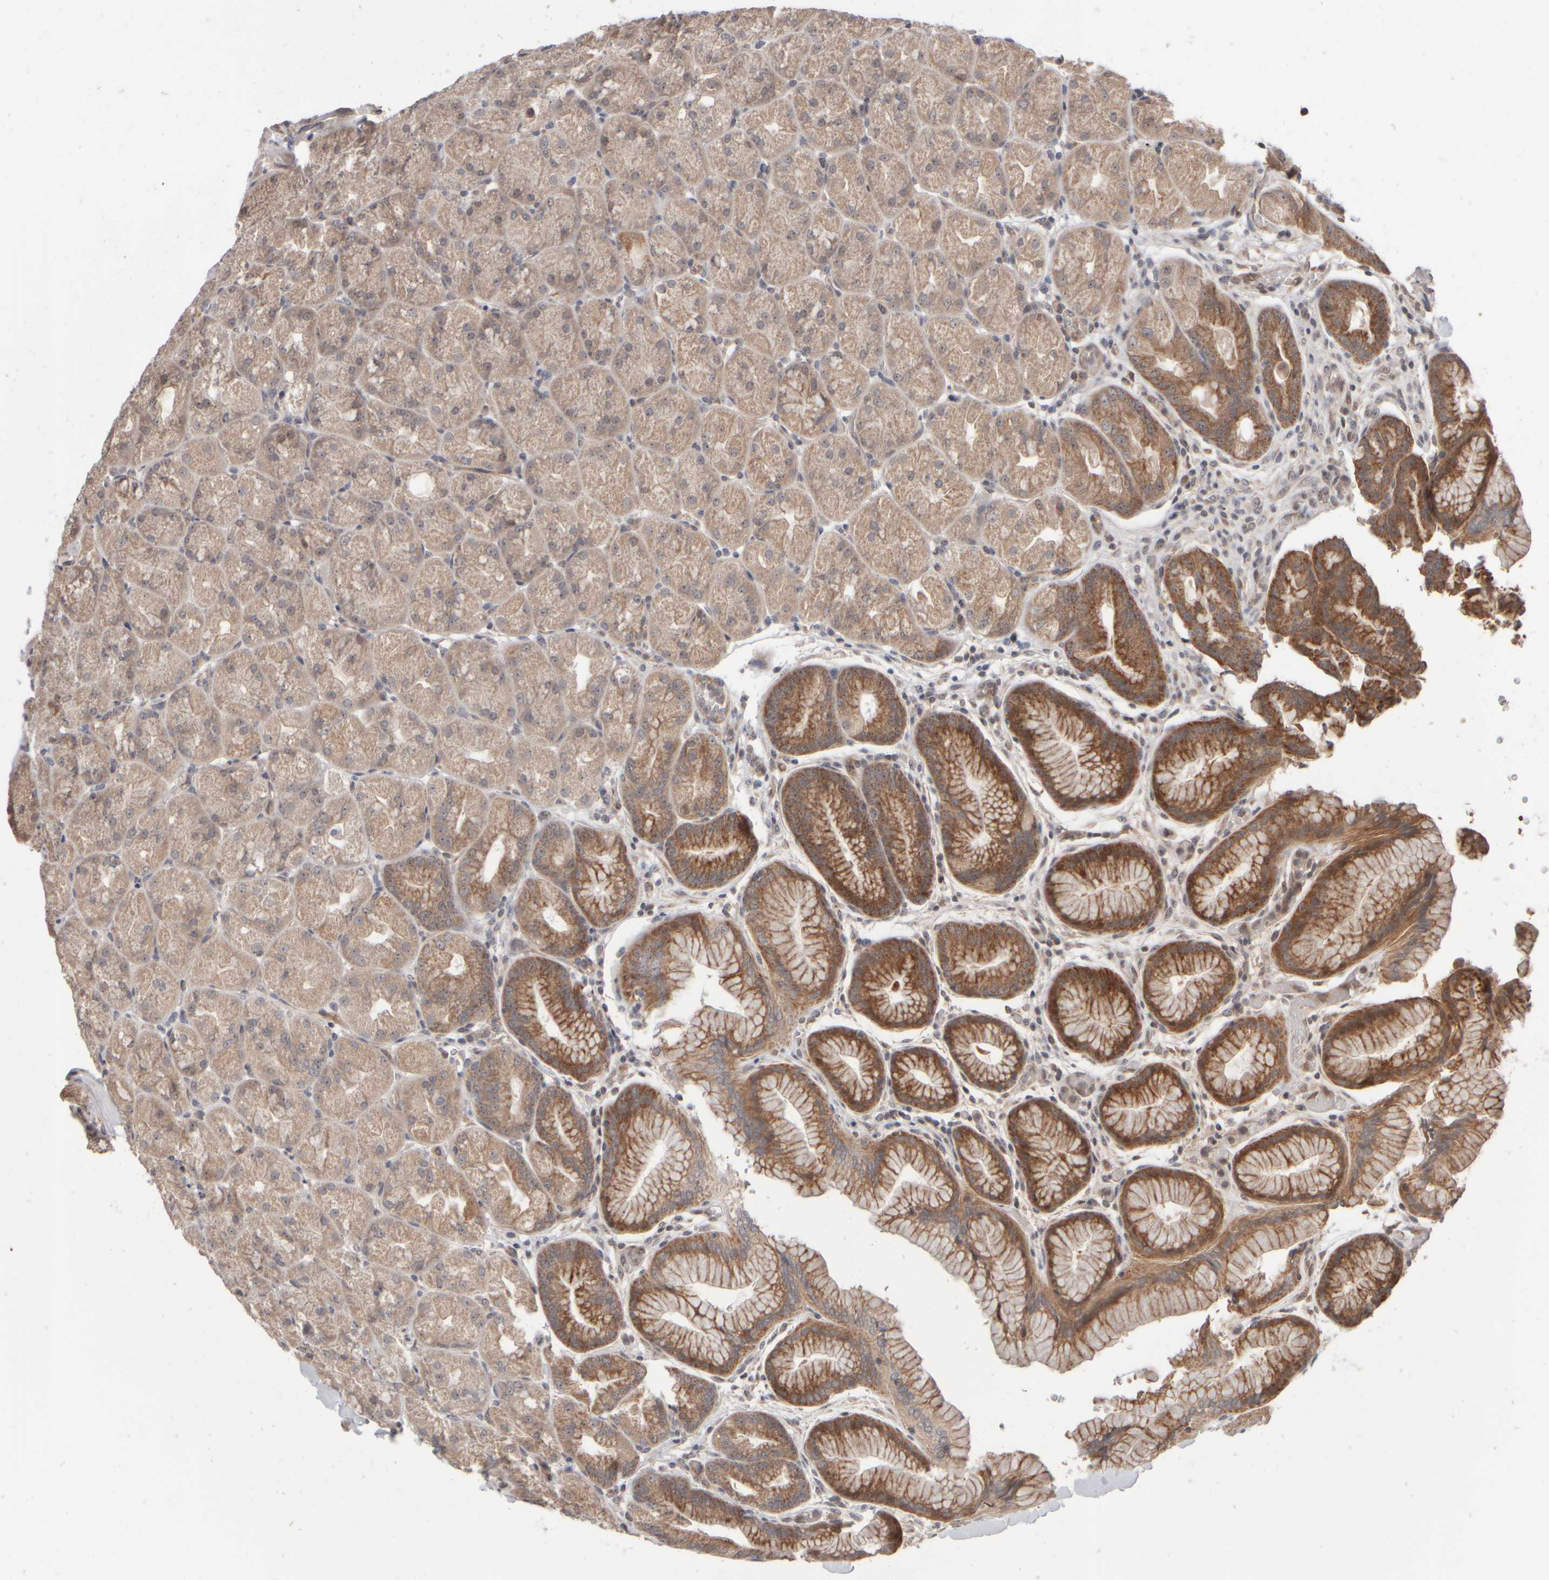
{"staining": {"intensity": "moderate", "quantity": ">75%", "location": "cytoplasmic/membranous"}, "tissue": "stomach", "cell_type": "Glandular cells", "image_type": "normal", "snomed": [{"axis": "morphology", "description": "Normal tissue, NOS"}, {"axis": "topography", "description": "Stomach, upper"}, {"axis": "topography", "description": "Stomach"}], "caption": "DAB immunohistochemical staining of benign stomach displays moderate cytoplasmic/membranous protein expression in approximately >75% of glandular cells.", "gene": "ABHD11", "patient": {"sex": "male", "age": 48}}